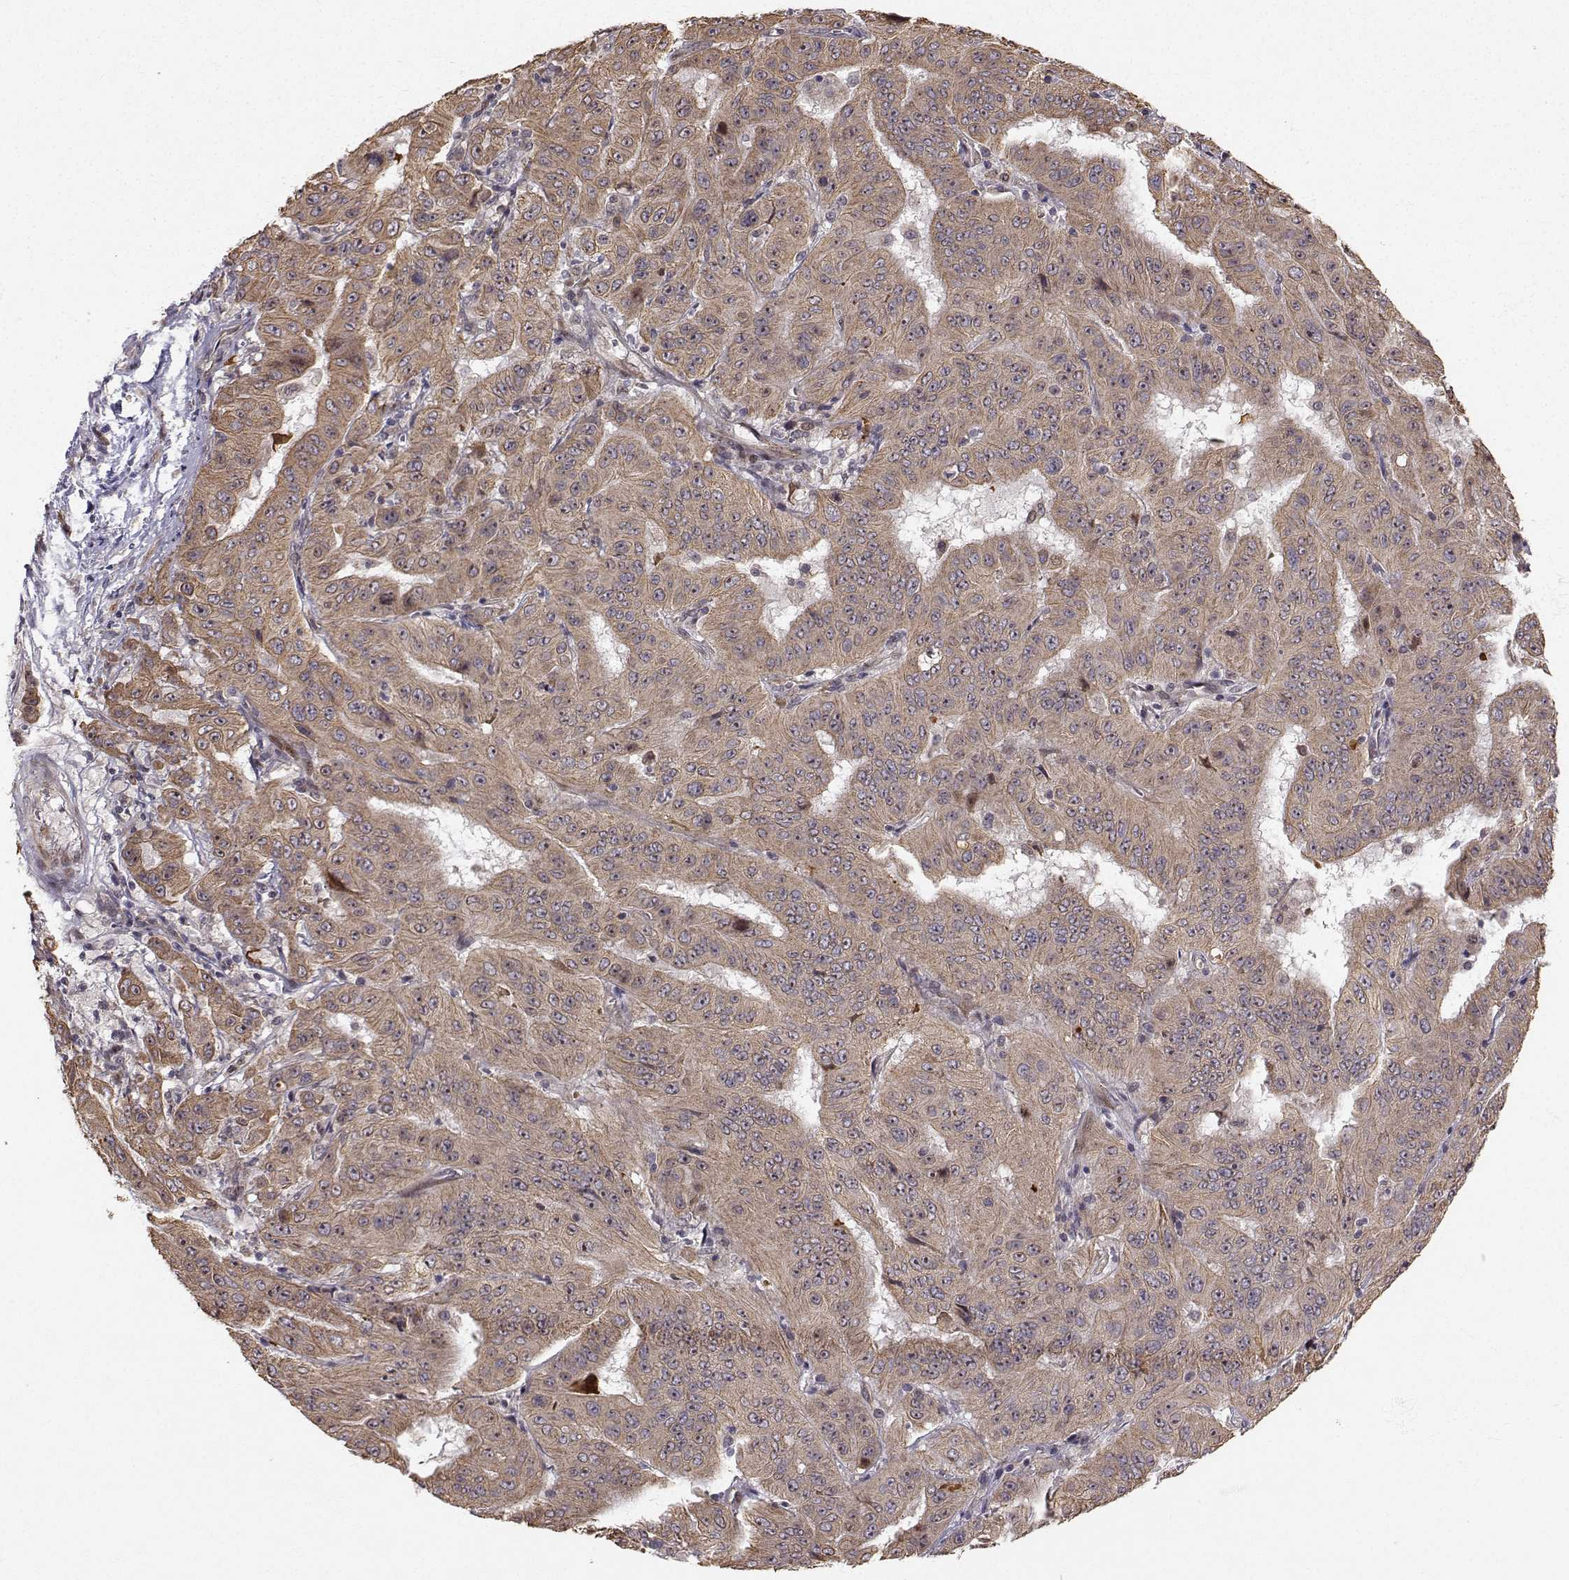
{"staining": {"intensity": "moderate", "quantity": "25%-75%", "location": "cytoplasmic/membranous"}, "tissue": "pancreatic cancer", "cell_type": "Tumor cells", "image_type": "cancer", "snomed": [{"axis": "morphology", "description": "Adenocarcinoma, NOS"}, {"axis": "topography", "description": "Pancreas"}], "caption": "Immunohistochemical staining of pancreatic cancer (adenocarcinoma) displays medium levels of moderate cytoplasmic/membranous positivity in approximately 25%-75% of tumor cells.", "gene": "APC", "patient": {"sex": "male", "age": 63}}